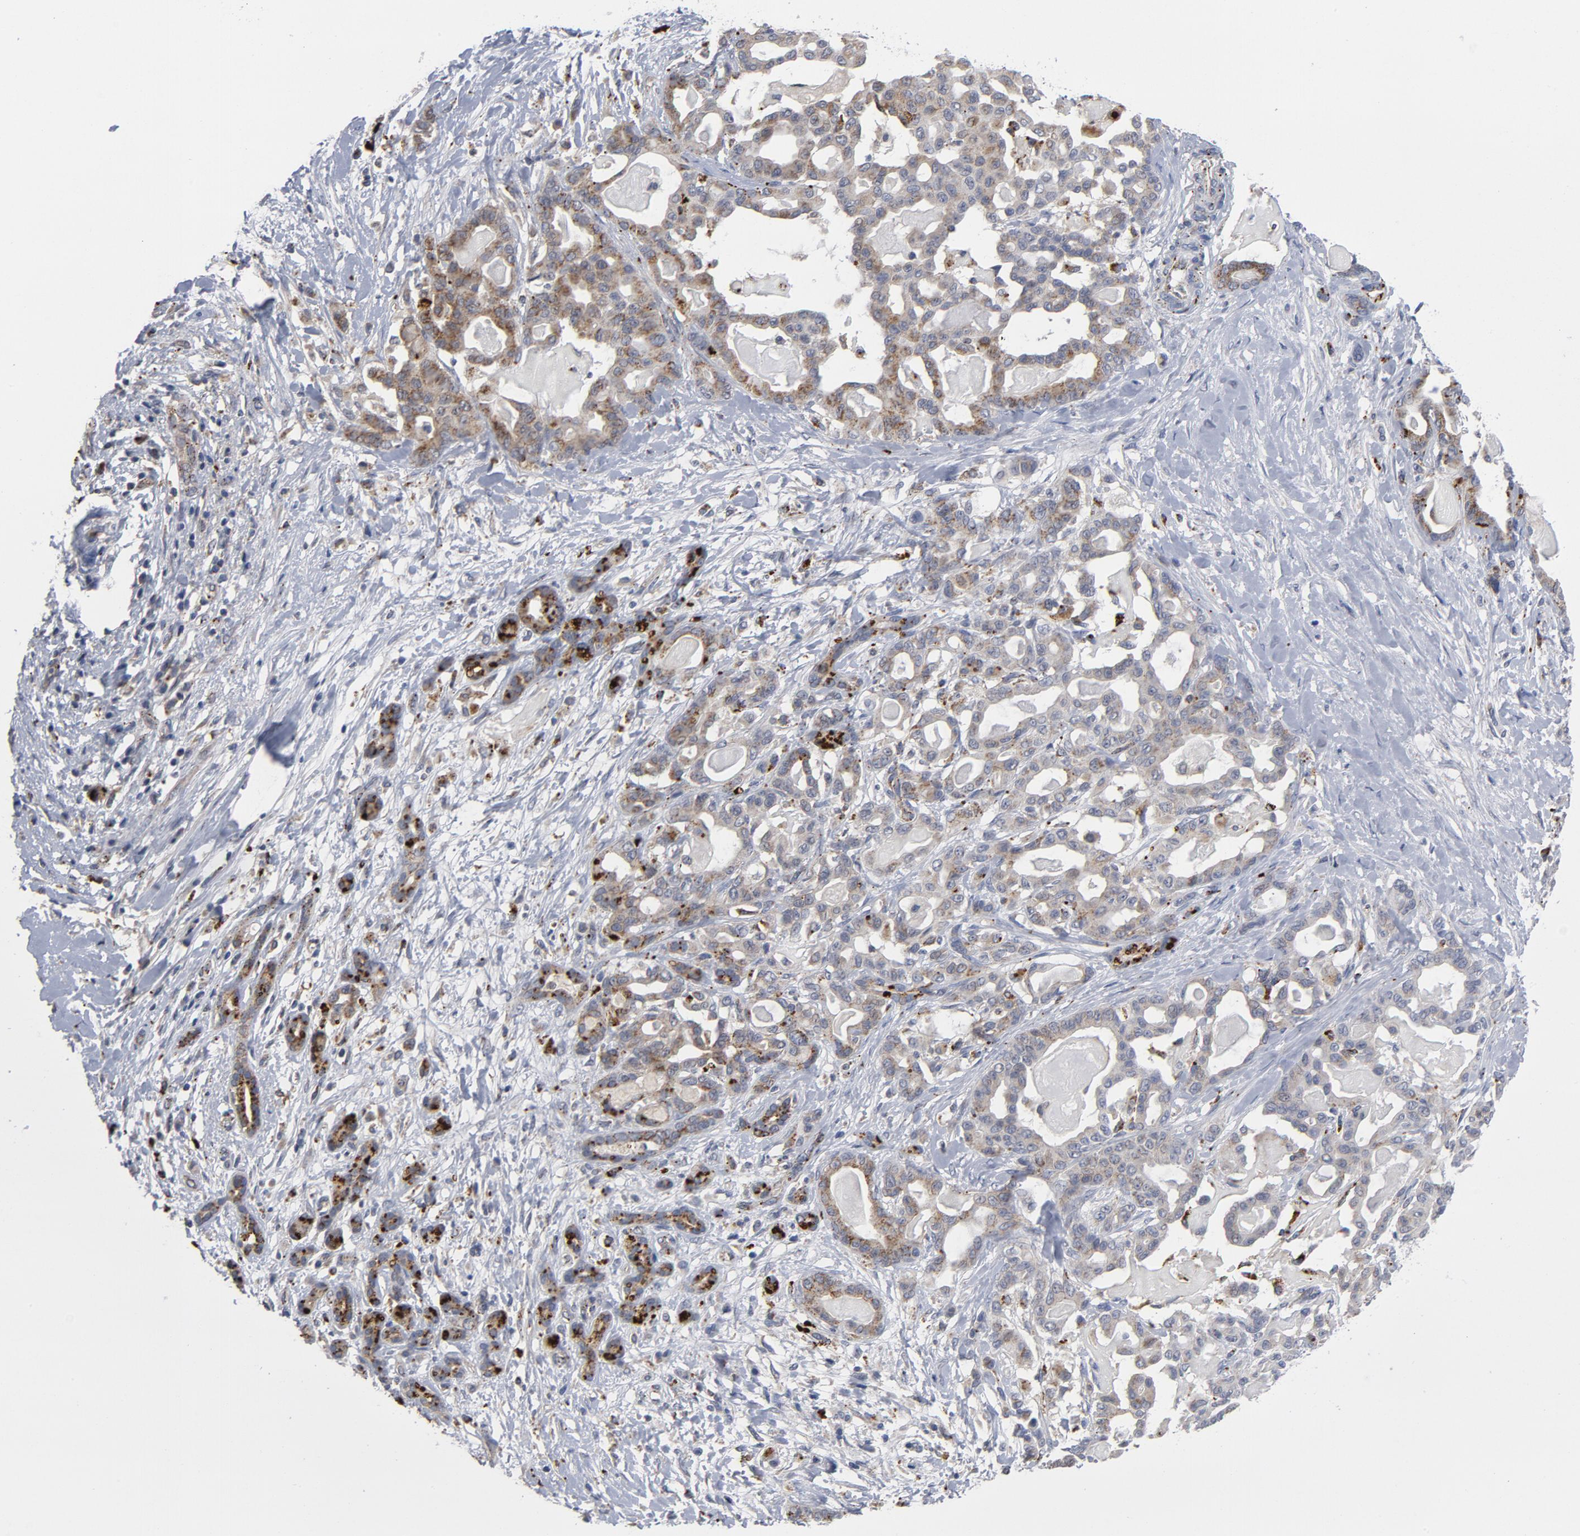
{"staining": {"intensity": "strong", "quantity": "25%-75%", "location": "cytoplasmic/membranous"}, "tissue": "pancreatic cancer", "cell_type": "Tumor cells", "image_type": "cancer", "snomed": [{"axis": "morphology", "description": "Adenocarcinoma, NOS"}, {"axis": "topography", "description": "Pancreas"}], "caption": "Immunohistochemistry (IHC) of pancreatic cancer exhibits high levels of strong cytoplasmic/membranous positivity in approximately 25%-75% of tumor cells.", "gene": "AKT2", "patient": {"sex": "male", "age": 63}}